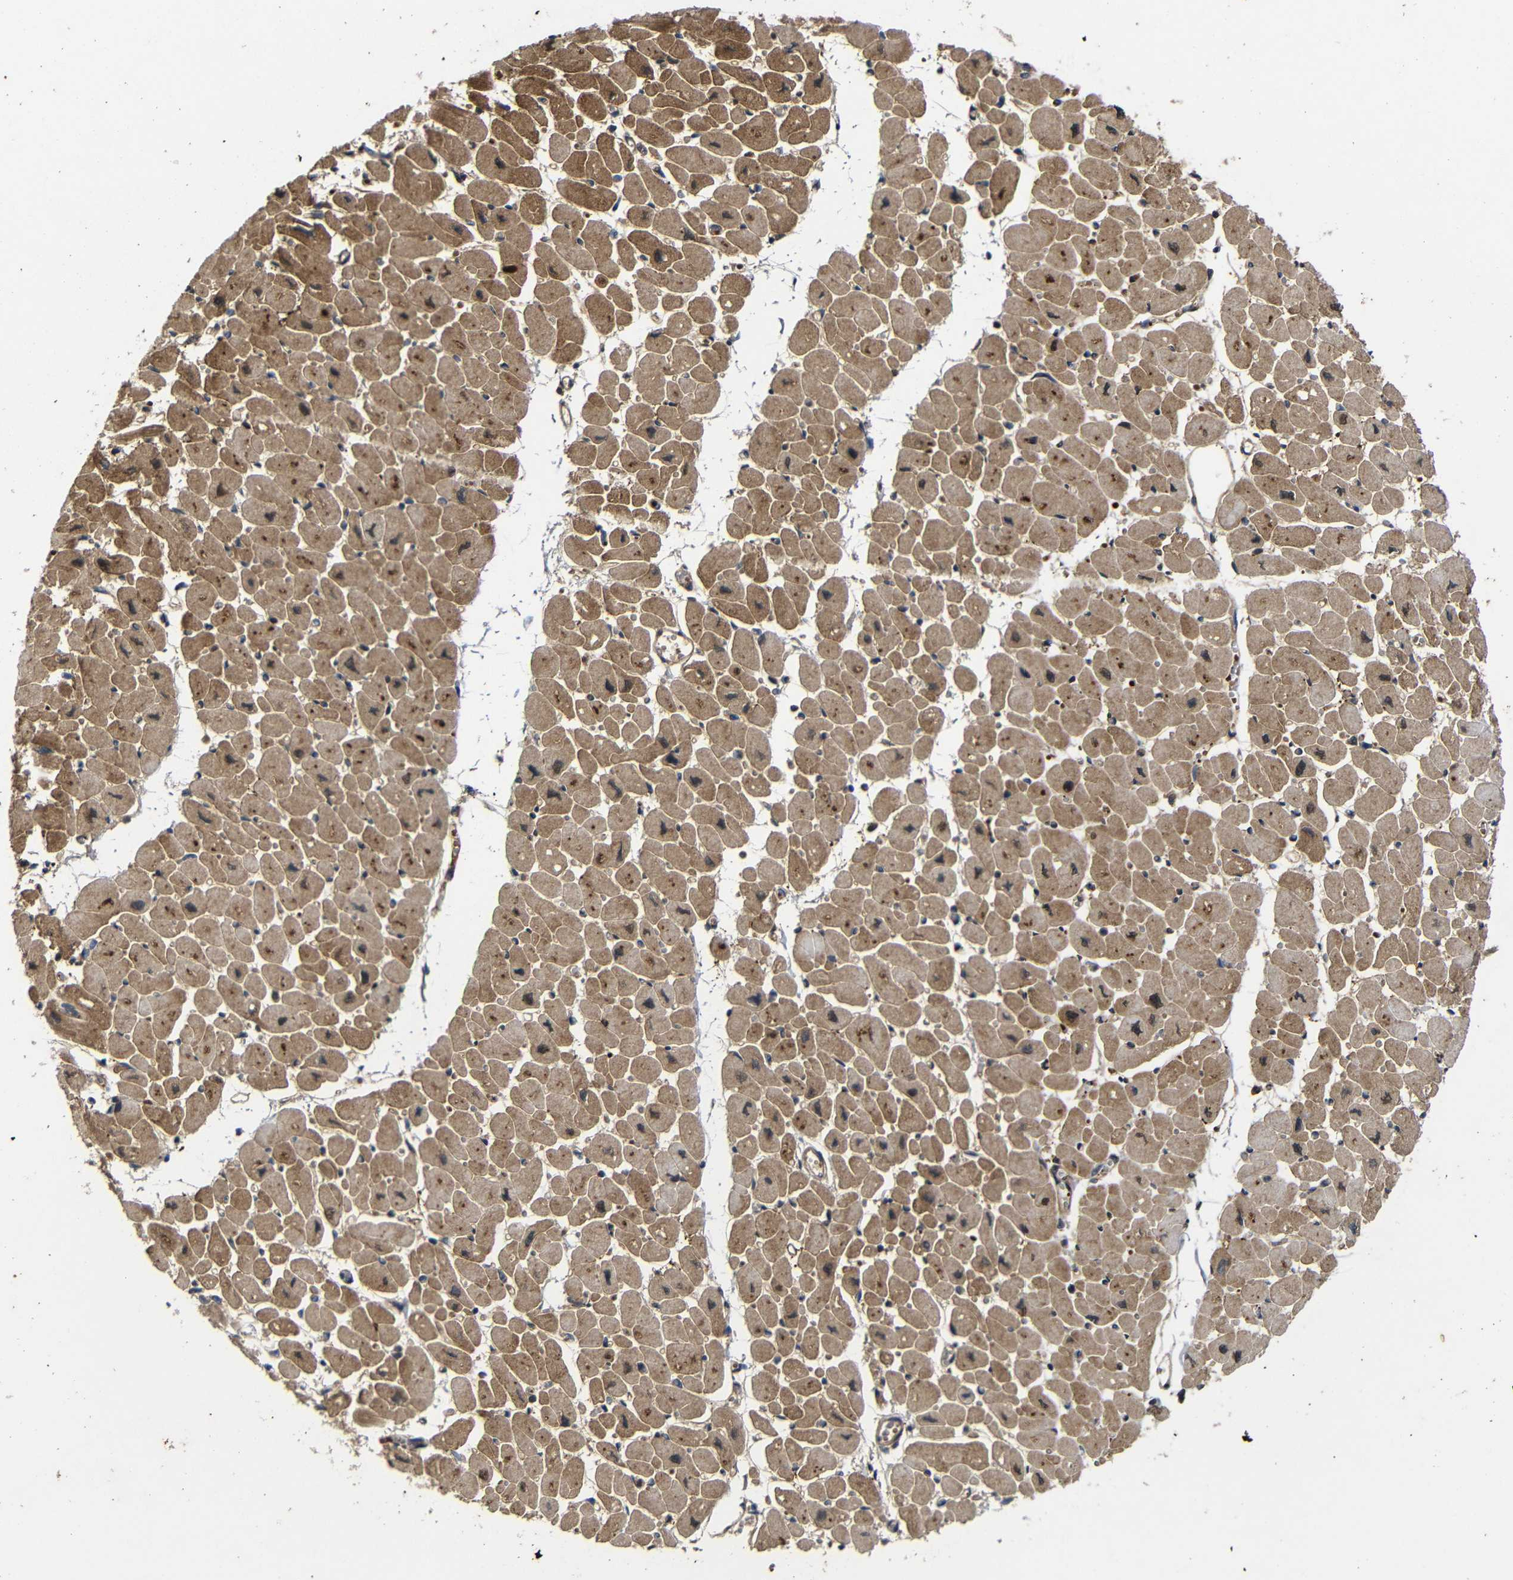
{"staining": {"intensity": "moderate", "quantity": ">75%", "location": "cytoplasmic/membranous,nuclear"}, "tissue": "heart muscle", "cell_type": "Cardiomyocytes", "image_type": "normal", "snomed": [{"axis": "morphology", "description": "Normal tissue, NOS"}, {"axis": "topography", "description": "Heart"}], "caption": "Immunohistochemistry (IHC) micrograph of unremarkable heart muscle stained for a protein (brown), which displays medium levels of moderate cytoplasmic/membranous,nuclear staining in approximately >75% of cardiomyocytes.", "gene": "ATG12", "patient": {"sex": "female", "age": 54}}